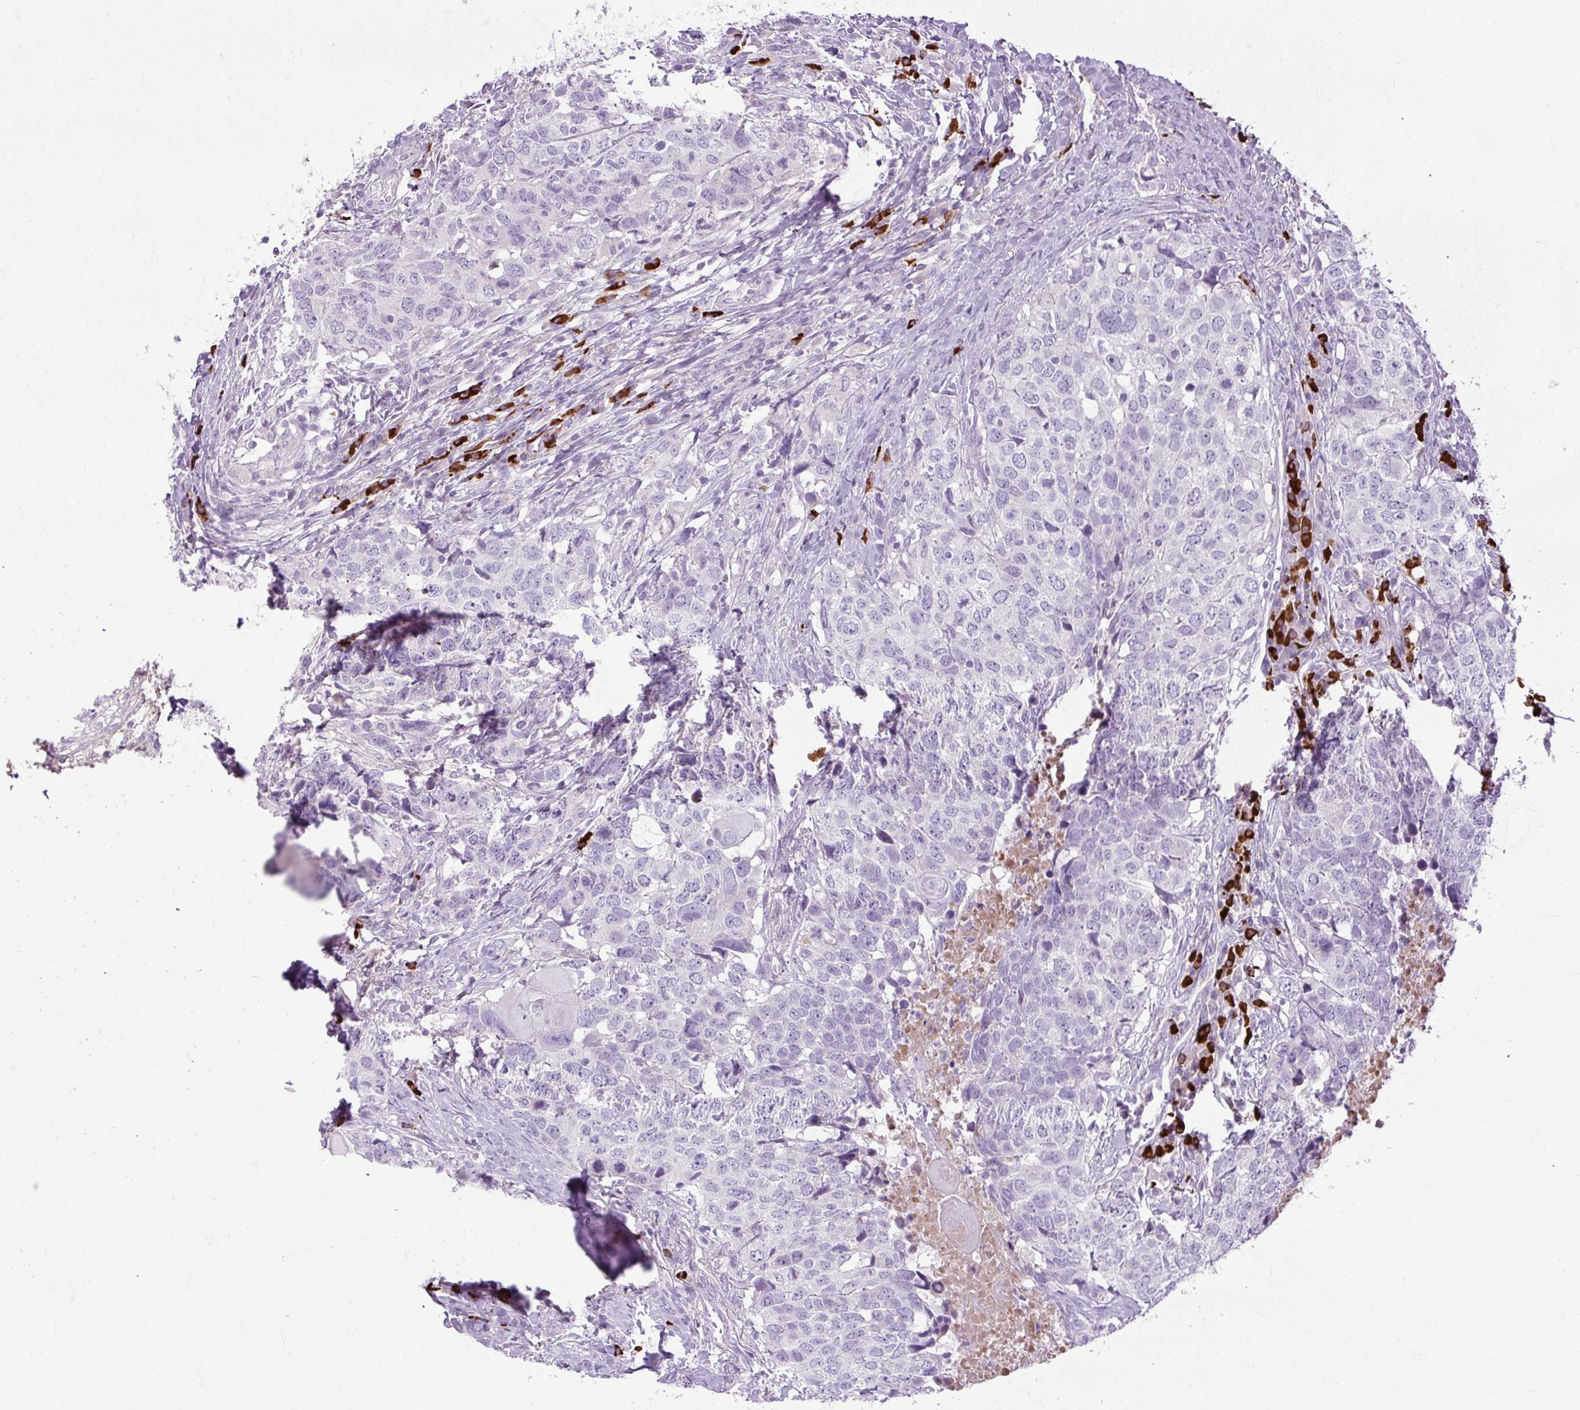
{"staining": {"intensity": "negative", "quantity": "none", "location": "none"}, "tissue": "head and neck cancer", "cell_type": "Tumor cells", "image_type": "cancer", "snomed": [{"axis": "morphology", "description": "Normal tissue, NOS"}, {"axis": "morphology", "description": "Squamous cell carcinoma, NOS"}, {"axis": "topography", "description": "Skeletal muscle"}, {"axis": "topography", "description": "Vascular tissue"}, {"axis": "topography", "description": "Peripheral nerve tissue"}, {"axis": "topography", "description": "Head-Neck"}], "caption": "Human head and neck squamous cell carcinoma stained for a protein using IHC reveals no staining in tumor cells.", "gene": "ARRDC2", "patient": {"sex": "male", "age": 66}}